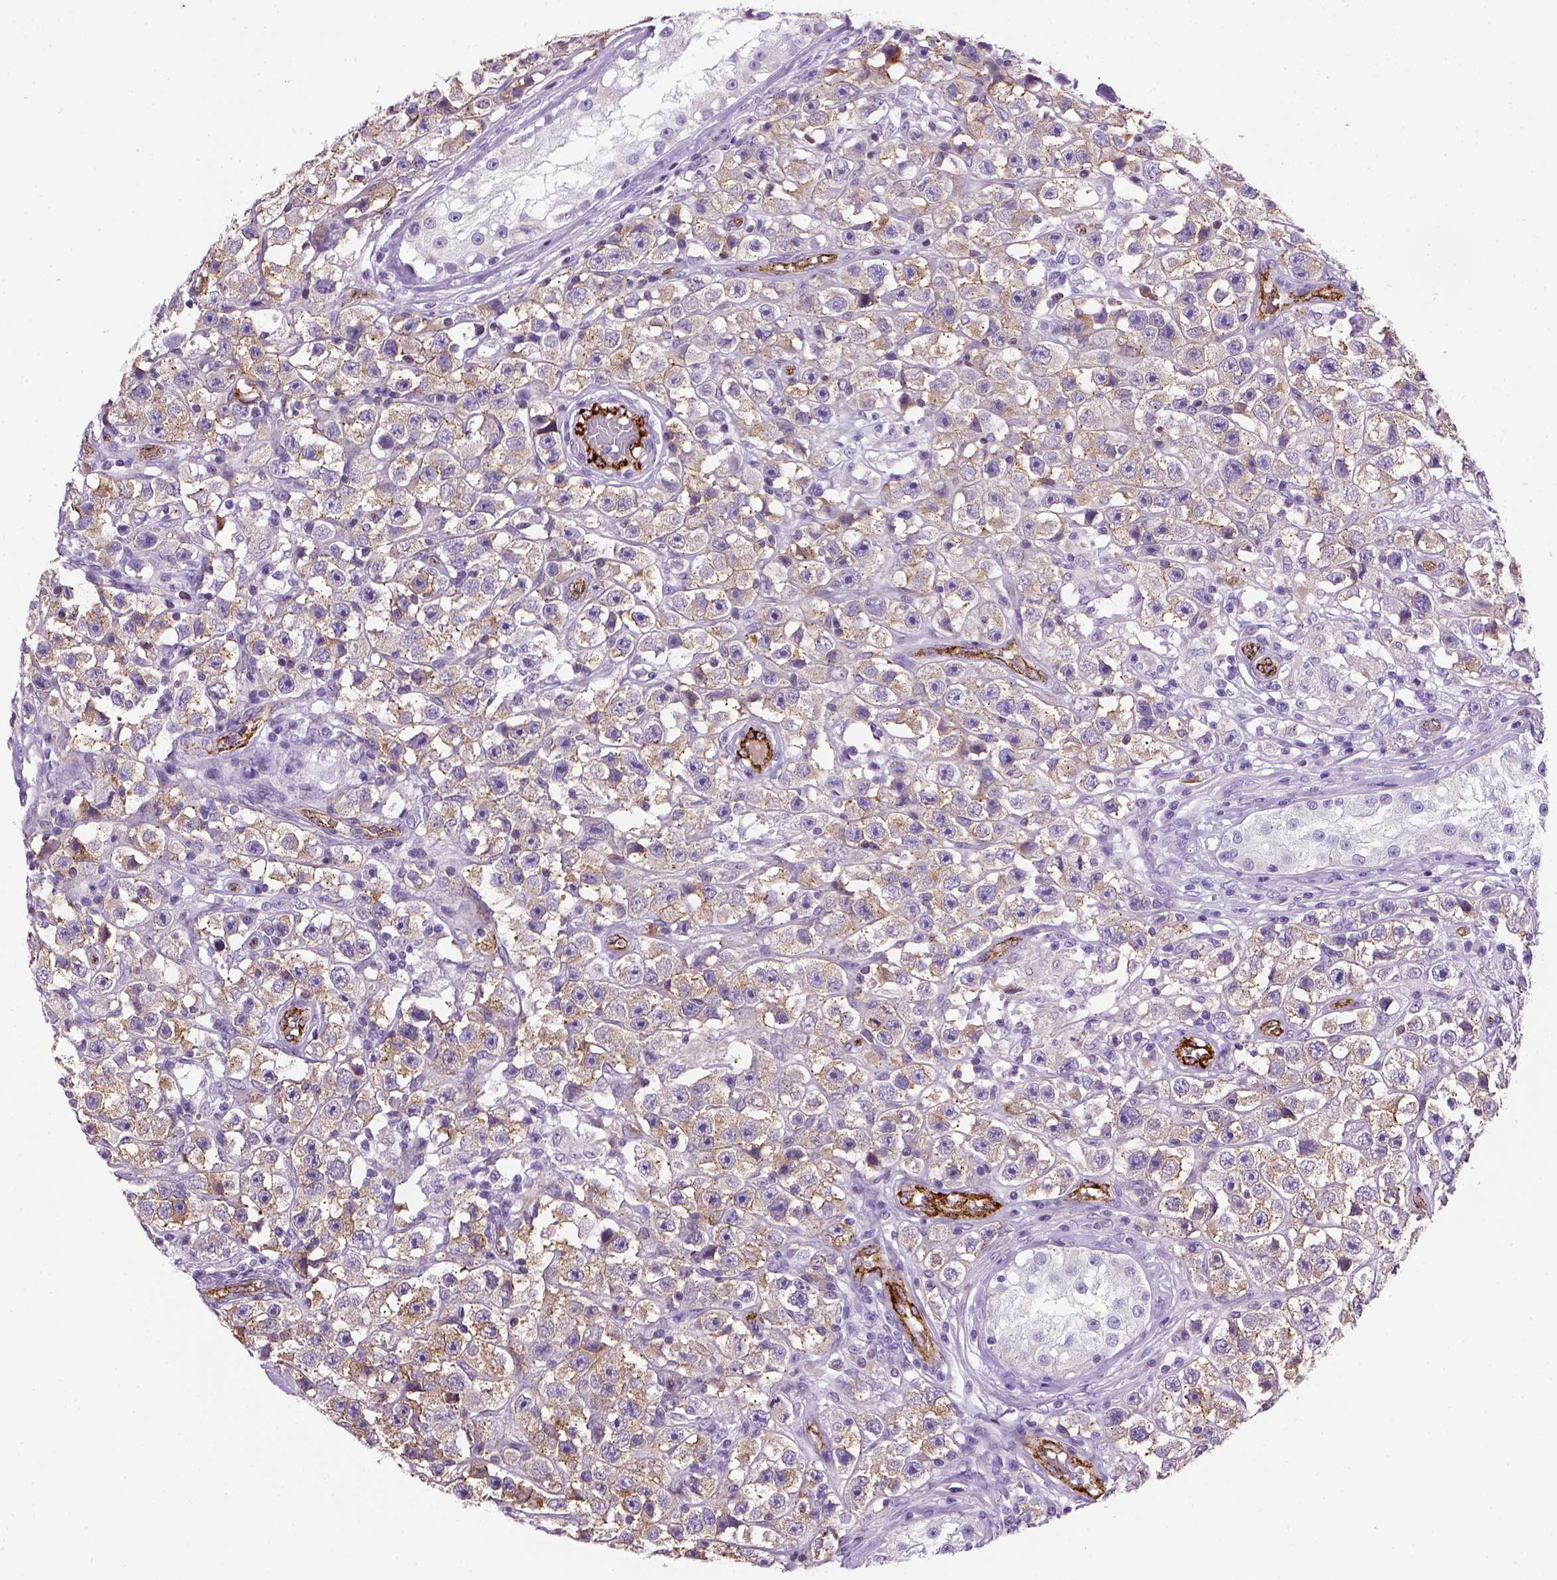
{"staining": {"intensity": "moderate", "quantity": ">75%", "location": "cytoplasmic/membranous"}, "tissue": "testis cancer", "cell_type": "Tumor cells", "image_type": "cancer", "snomed": [{"axis": "morphology", "description": "Seminoma, NOS"}, {"axis": "topography", "description": "Testis"}], "caption": "Immunohistochemistry (IHC) histopathology image of testis cancer (seminoma) stained for a protein (brown), which exhibits medium levels of moderate cytoplasmic/membranous expression in about >75% of tumor cells.", "gene": "VWF", "patient": {"sex": "male", "age": 45}}